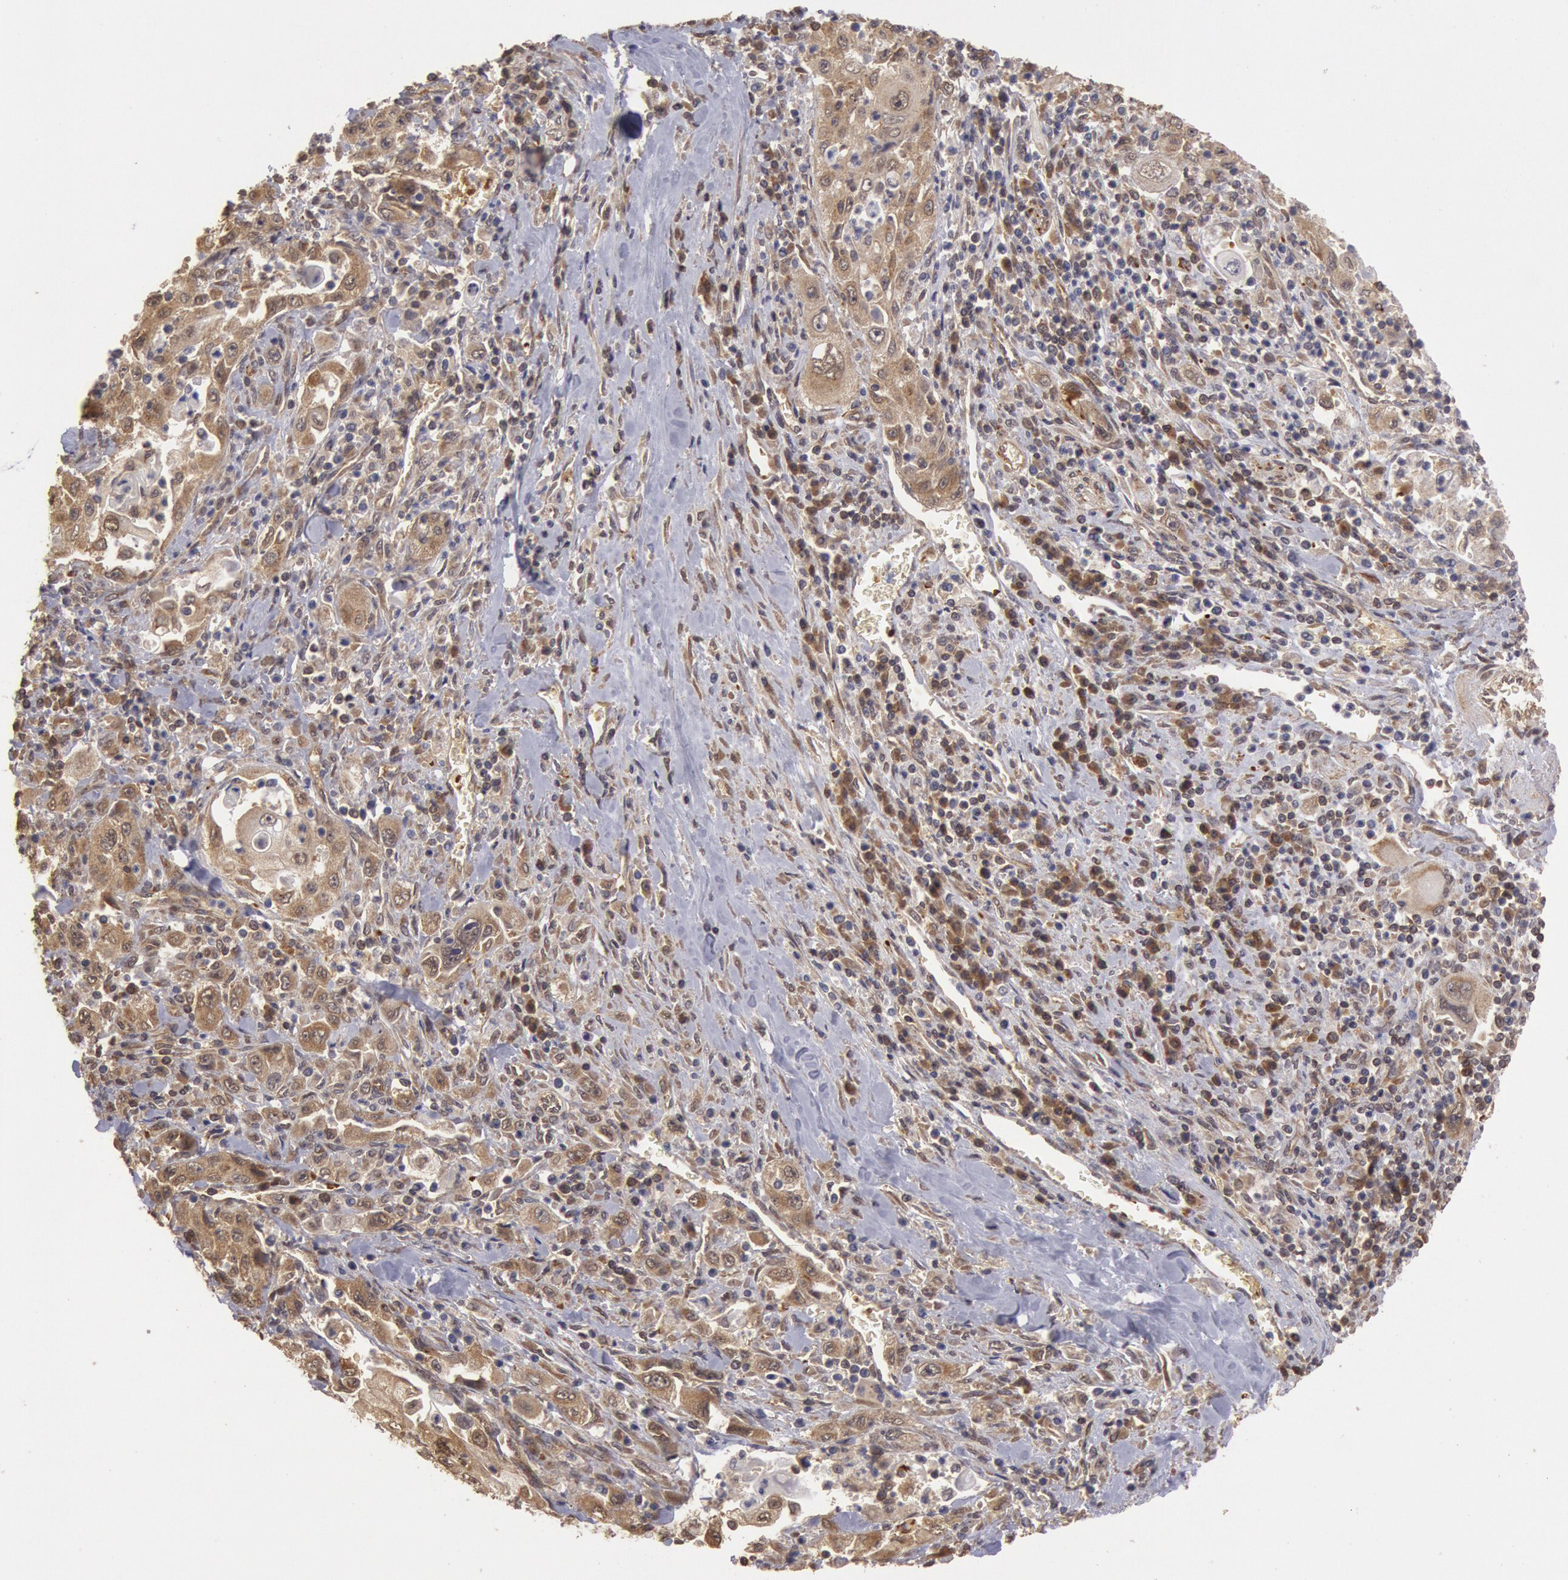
{"staining": {"intensity": "moderate", "quantity": ">75%", "location": "cytoplasmic/membranous"}, "tissue": "pancreatic cancer", "cell_type": "Tumor cells", "image_type": "cancer", "snomed": [{"axis": "morphology", "description": "Adenocarcinoma, NOS"}, {"axis": "topography", "description": "Pancreas"}], "caption": "This is an image of immunohistochemistry (IHC) staining of pancreatic cancer, which shows moderate staining in the cytoplasmic/membranous of tumor cells.", "gene": "USP14", "patient": {"sex": "male", "age": 70}}